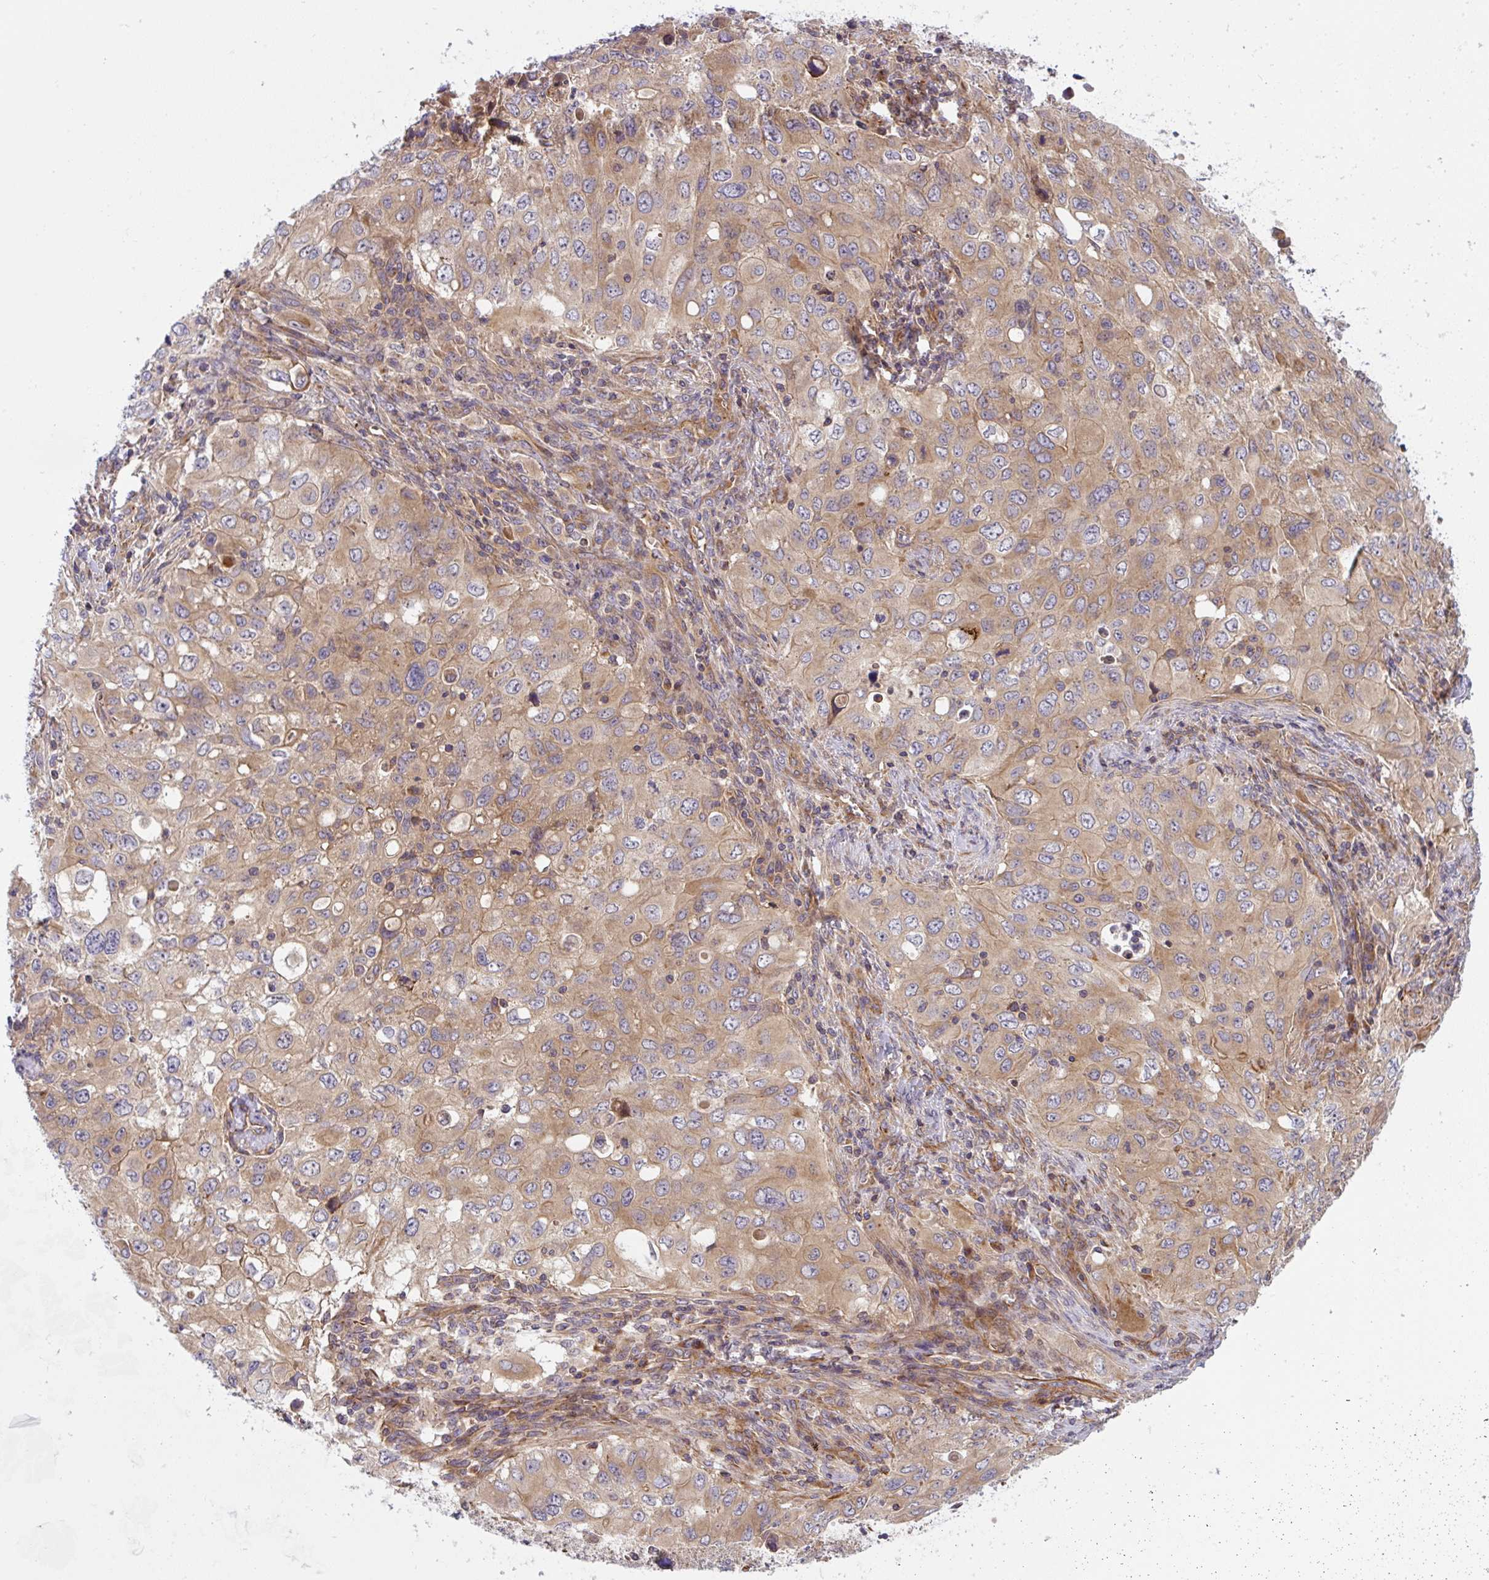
{"staining": {"intensity": "moderate", "quantity": "25%-75%", "location": "cytoplasmic/membranous"}, "tissue": "lung cancer", "cell_type": "Tumor cells", "image_type": "cancer", "snomed": [{"axis": "morphology", "description": "Adenocarcinoma, NOS"}, {"axis": "morphology", "description": "Adenocarcinoma, metastatic, NOS"}, {"axis": "topography", "description": "Lymph node"}, {"axis": "topography", "description": "Lung"}], "caption": "Human metastatic adenocarcinoma (lung) stained with a brown dye reveals moderate cytoplasmic/membranous positive expression in approximately 25%-75% of tumor cells.", "gene": "APOBEC3D", "patient": {"sex": "female", "age": 42}}